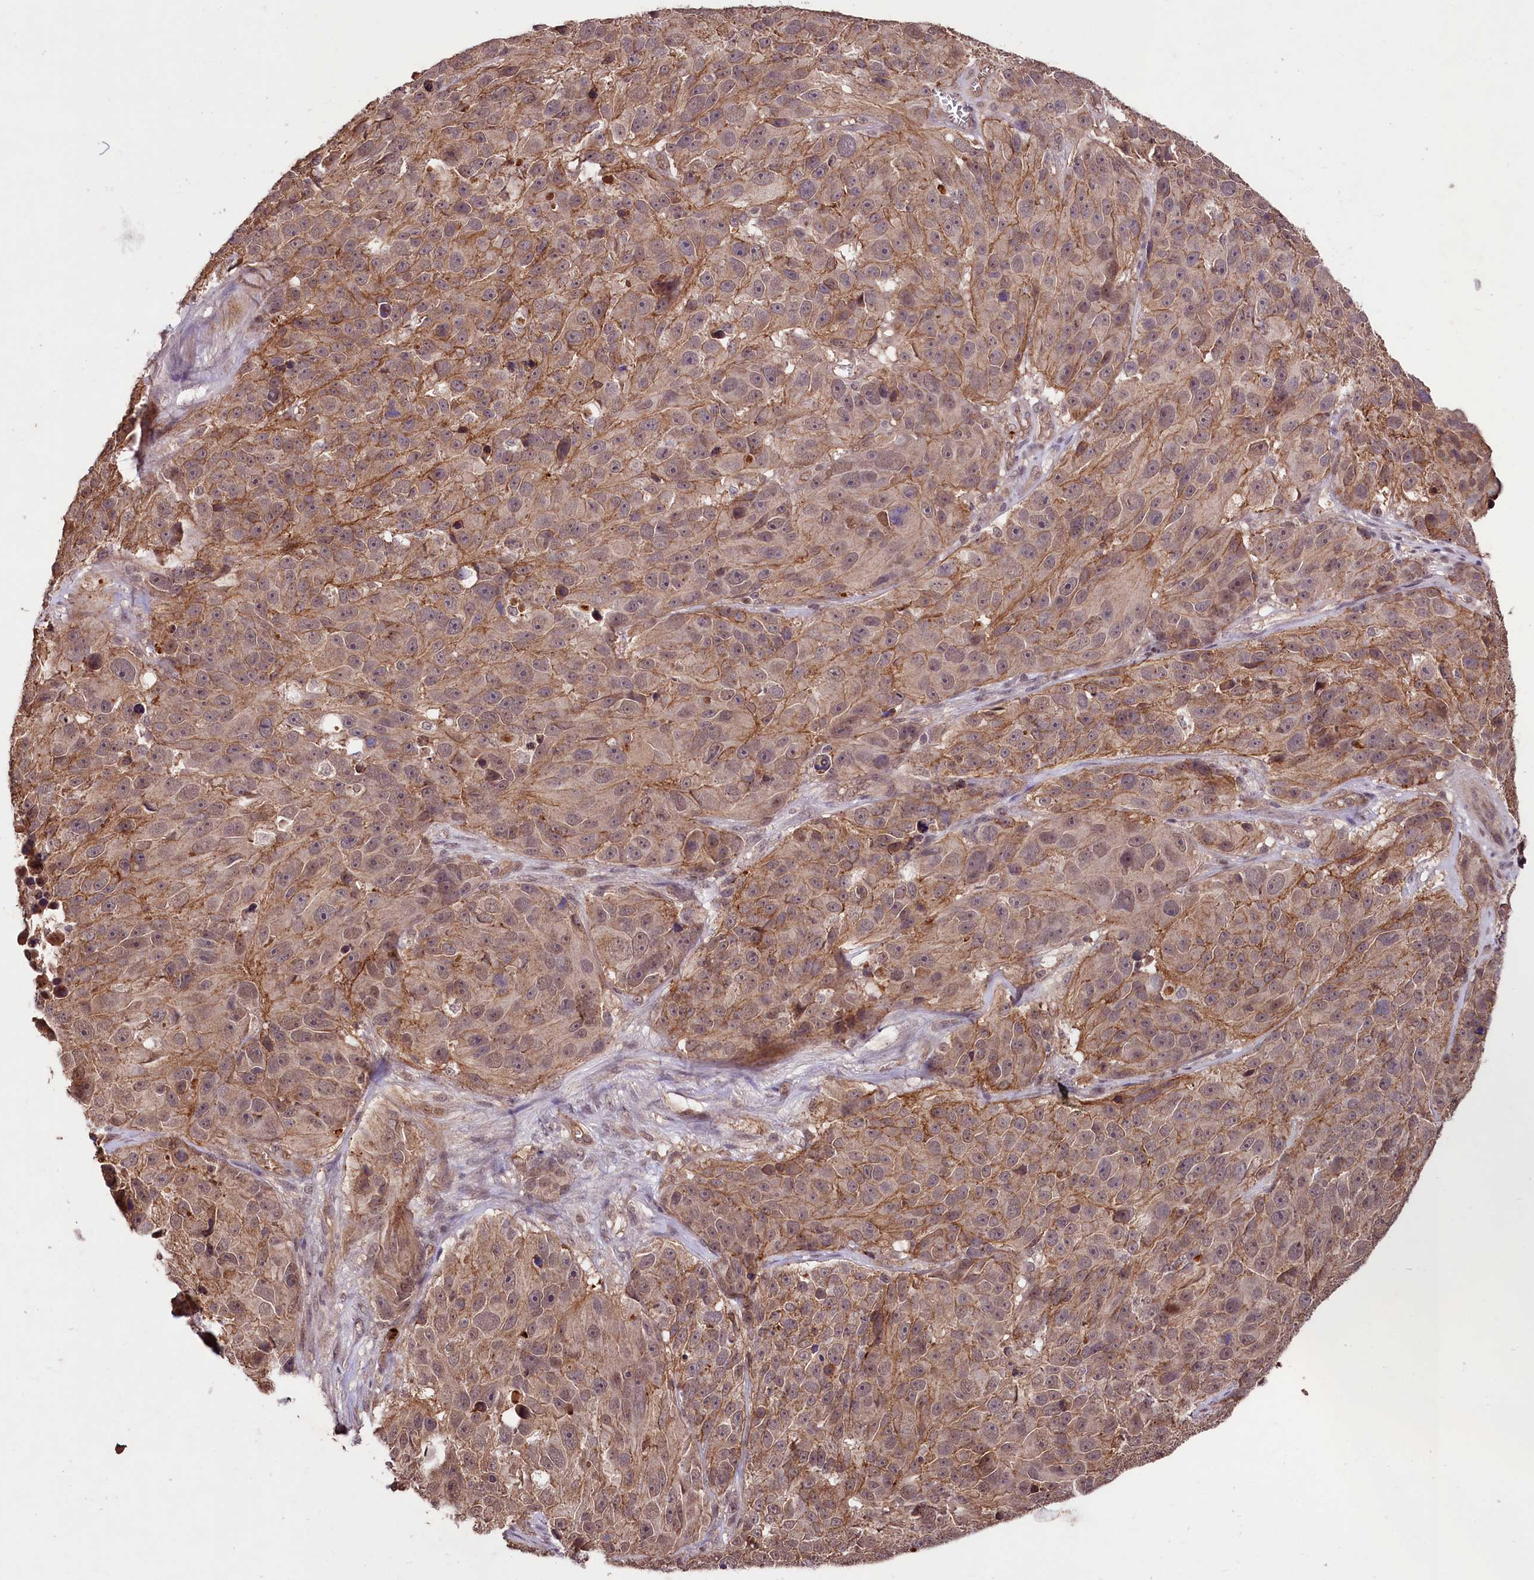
{"staining": {"intensity": "moderate", "quantity": ">75%", "location": "cytoplasmic/membranous"}, "tissue": "melanoma", "cell_type": "Tumor cells", "image_type": "cancer", "snomed": [{"axis": "morphology", "description": "Malignant melanoma, NOS"}, {"axis": "topography", "description": "Skin"}], "caption": "Immunohistochemistry (IHC) staining of malignant melanoma, which demonstrates medium levels of moderate cytoplasmic/membranous staining in approximately >75% of tumor cells indicating moderate cytoplasmic/membranous protein positivity. The staining was performed using DAB (brown) for protein detection and nuclei were counterstained in hematoxylin (blue).", "gene": "KLRB1", "patient": {"sex": "male", "age": 84}}